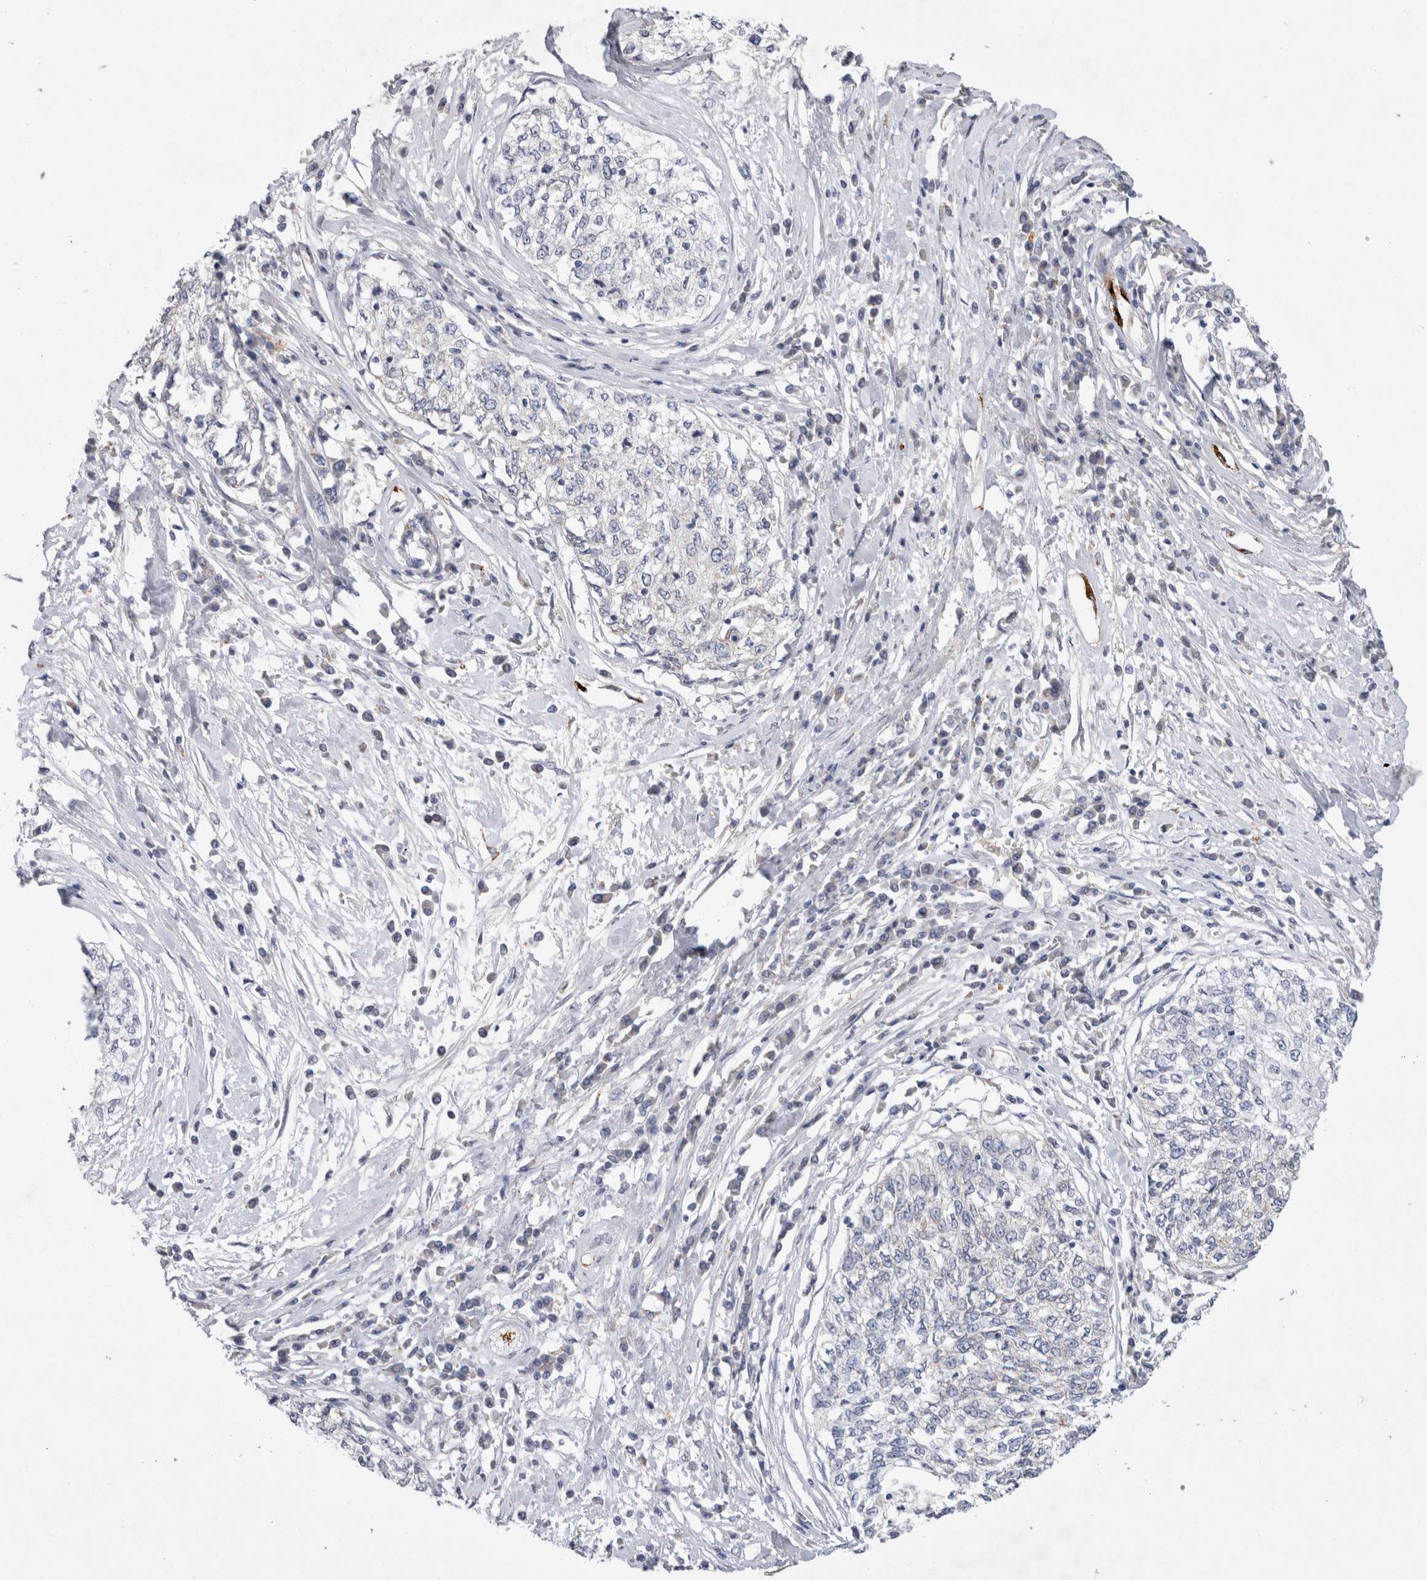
{"staining": {"intensity": "negative", "quantity": "none", "location": "none"}, "tissue": "cervical cancer", "cell_type": "Tumor cells", "image_type": "cancer", "snomed": [{"axis": "morphology", "description": "Squamous cell carcinoma, NOS"}, {"axis": "topography", "description": "Cervix"}], "caption": "There is no significant expression in tumor cells of squamous cell carcinoma (cervical).", "gene": "IARS2", "patient": {"sex": "female", "age": 57}}